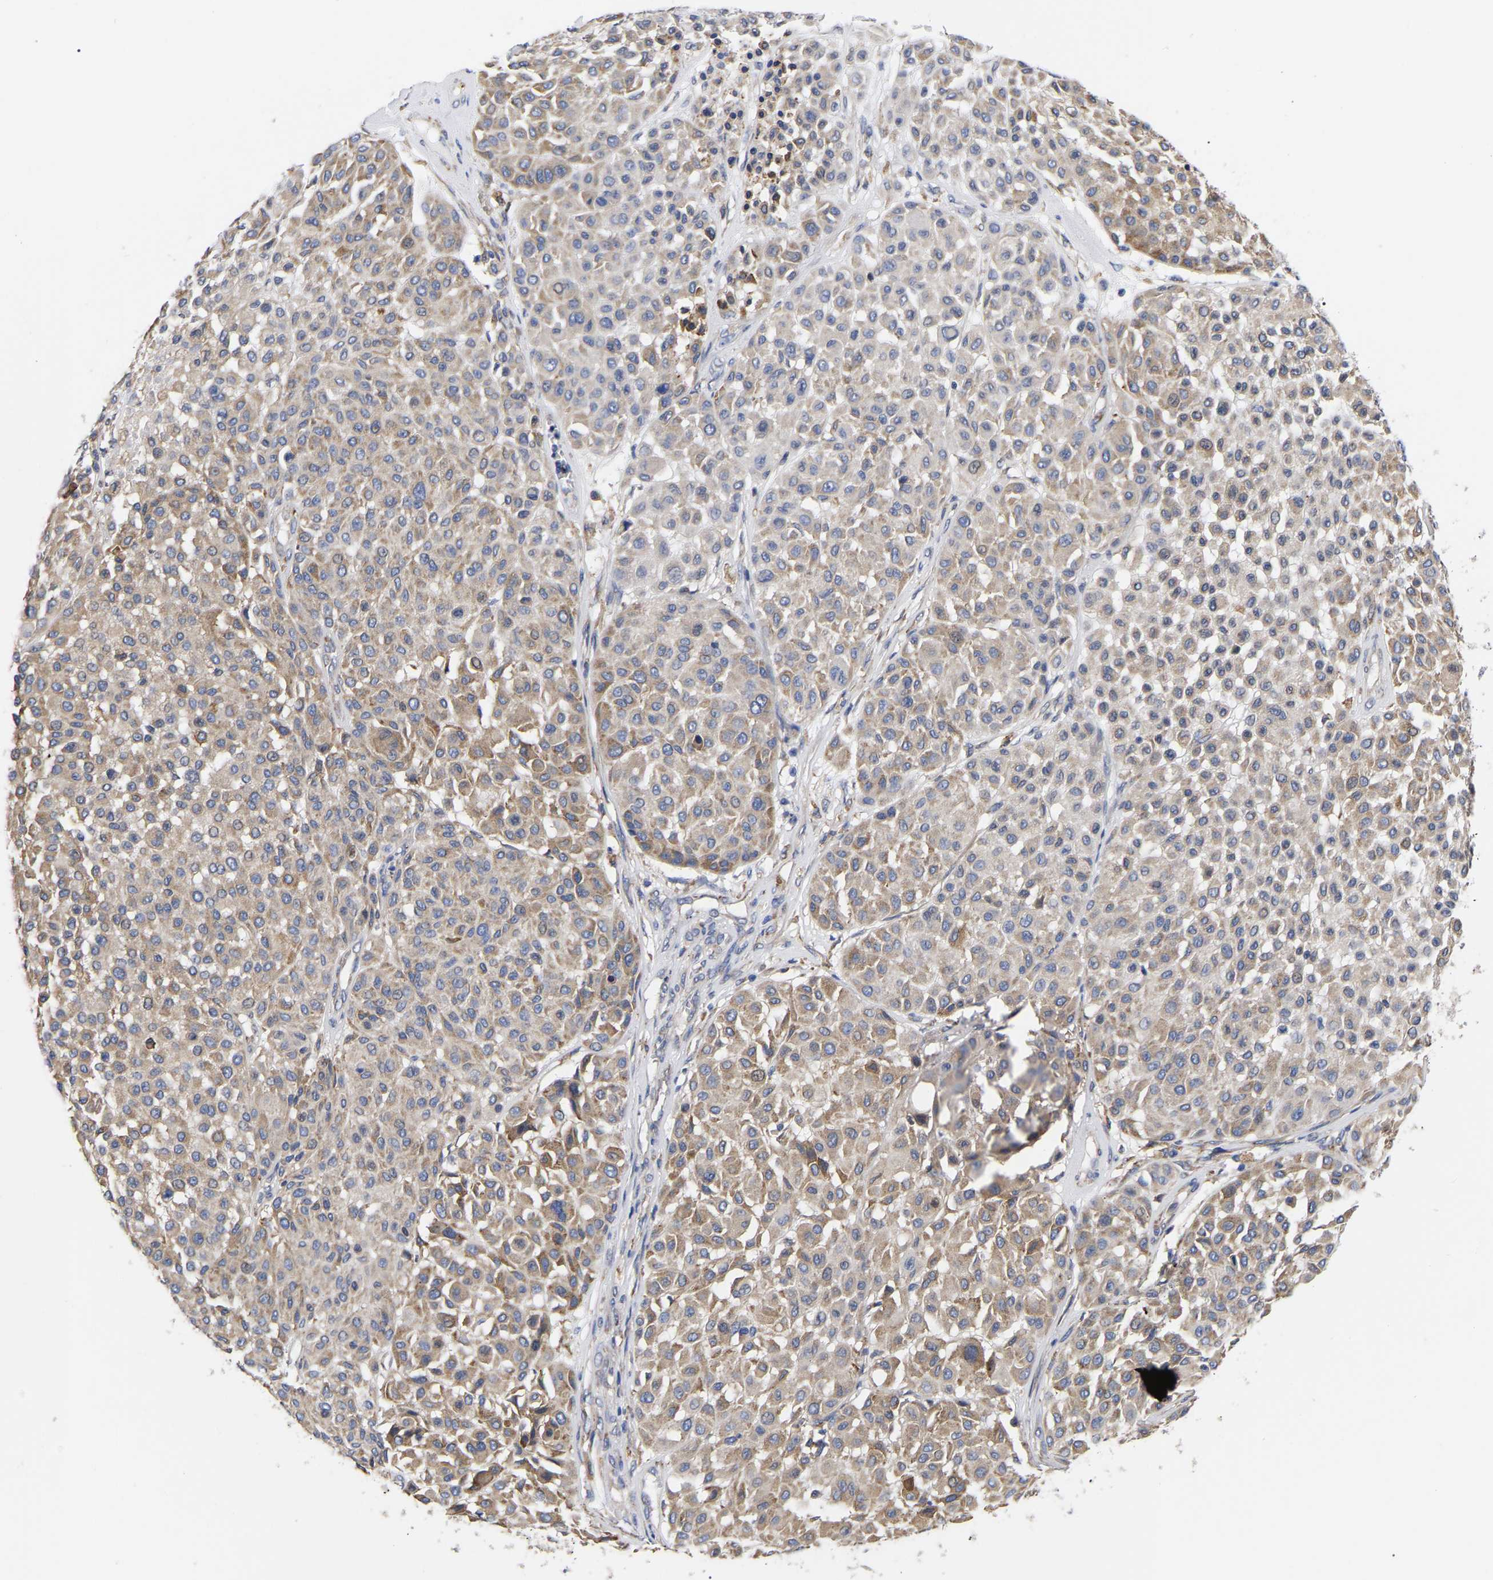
{"staining": {"intensity": "moderate", "quantity": ">75%", "location": "cytoplasmic/membranous"}, "tissue": "melanoma", "cell_type": "Tumor cells", "image_type": "cancer", "snomed": [{"axis": "morphology", "description": "Malignant melanoma, Metastatic site"}, {"axis": "topography", "description": "Soft tissue"}], "caption": "Human malignant melanoma (metastatic site) stained for a protein (brown) demonstrates moderate cytoplasmic/membranous positive staining in about >75% of tumor cells.", "gene": "CFAP298", "patient": {"sex": "male", "age": 41}}